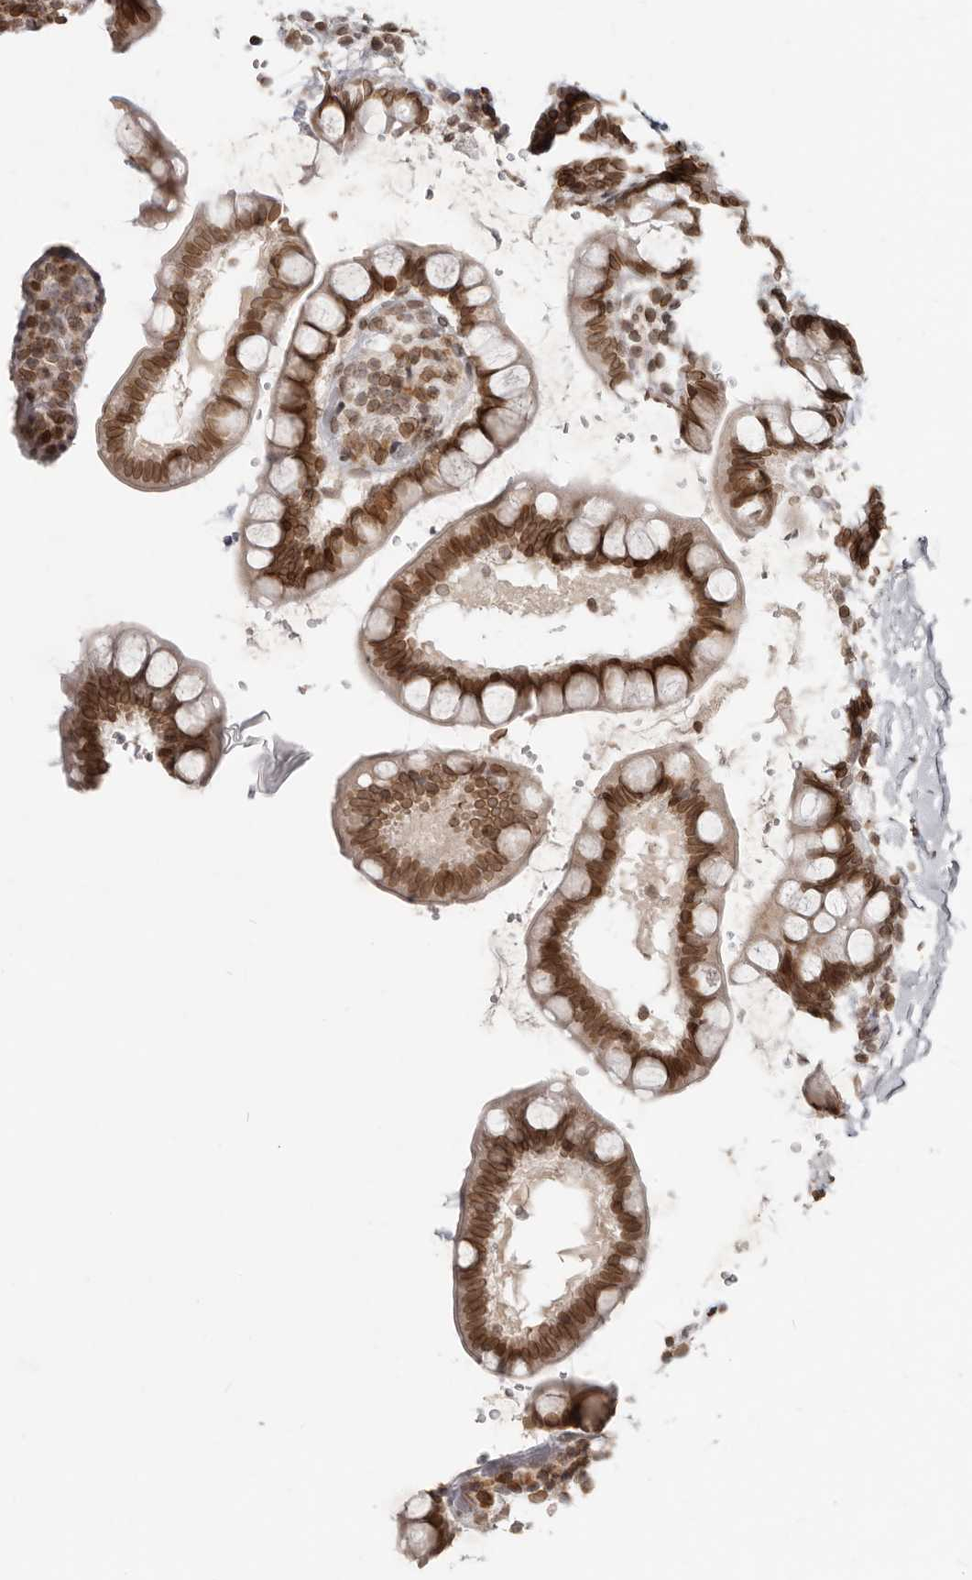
{"staining": {"intensity": "strong", "quantity": ">75%", "location": "cytoplasmic/membranous,nuclear"}, "tissue": "small intestine", "cell_type": "Glandular cells", "image_type": "normal", "snomed": [{"axis": "morphology", "description": "Normal tissue, NOS"}, {"axis": "topography", "description": "Smooth muscle"}, {"axis": "topography", "description": "Small intestine"}], "caption": "Protein positivity by immunohistochemistry (IHC) displays strong cytoplasmic/membranous,nuclear expression in about >75% of glandular cells in normal small intestine. The staining was performed using DAB to visualize the protein expression in brown, while the nuclei were stained in blue with hematoxylin (Magnification: 20x).", "gene": "NUP153", "patient": {"sex": "female", "age": 84}}